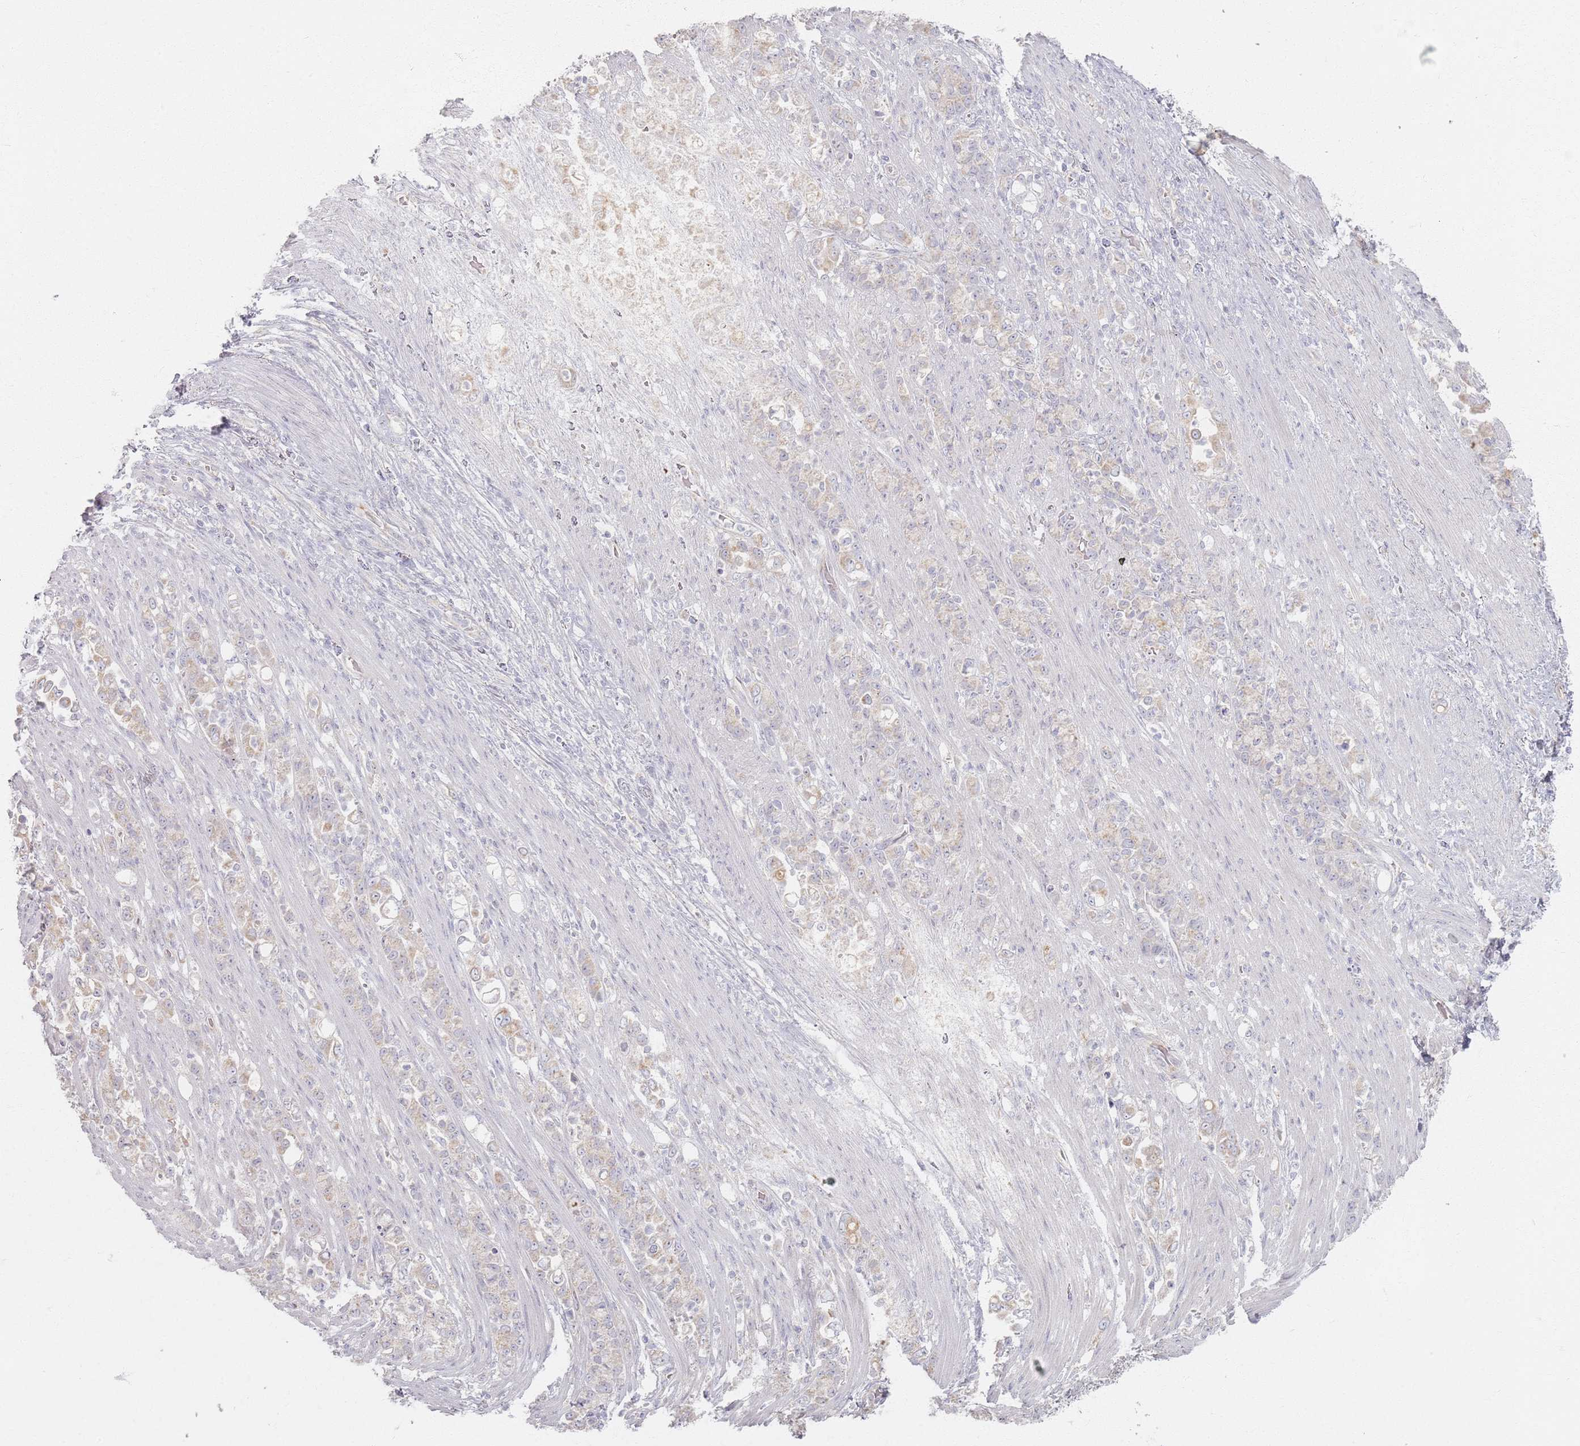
{"staining": {"intensity": "weak", "quantity": "<25%", "location": "cytoplasmic/membranous"}, "tissue": "stomach cancer", "cell_type": "Tumor cells", "image_type": "cancer", "snomed": [{"axis": "morphology", "description": "Normal tissue, NOS"}, {"axis": "morphology", "description": "Adenocarcinoma, NOS"}, {"axis": "topography", "description": "Stomach"}], "caption": "The histopathology image reveals no staining of tumor cells in adenocarcinoma (stomach).", "gene": "PKD2L2", "patient": {"sex": "female", "age": 79}}